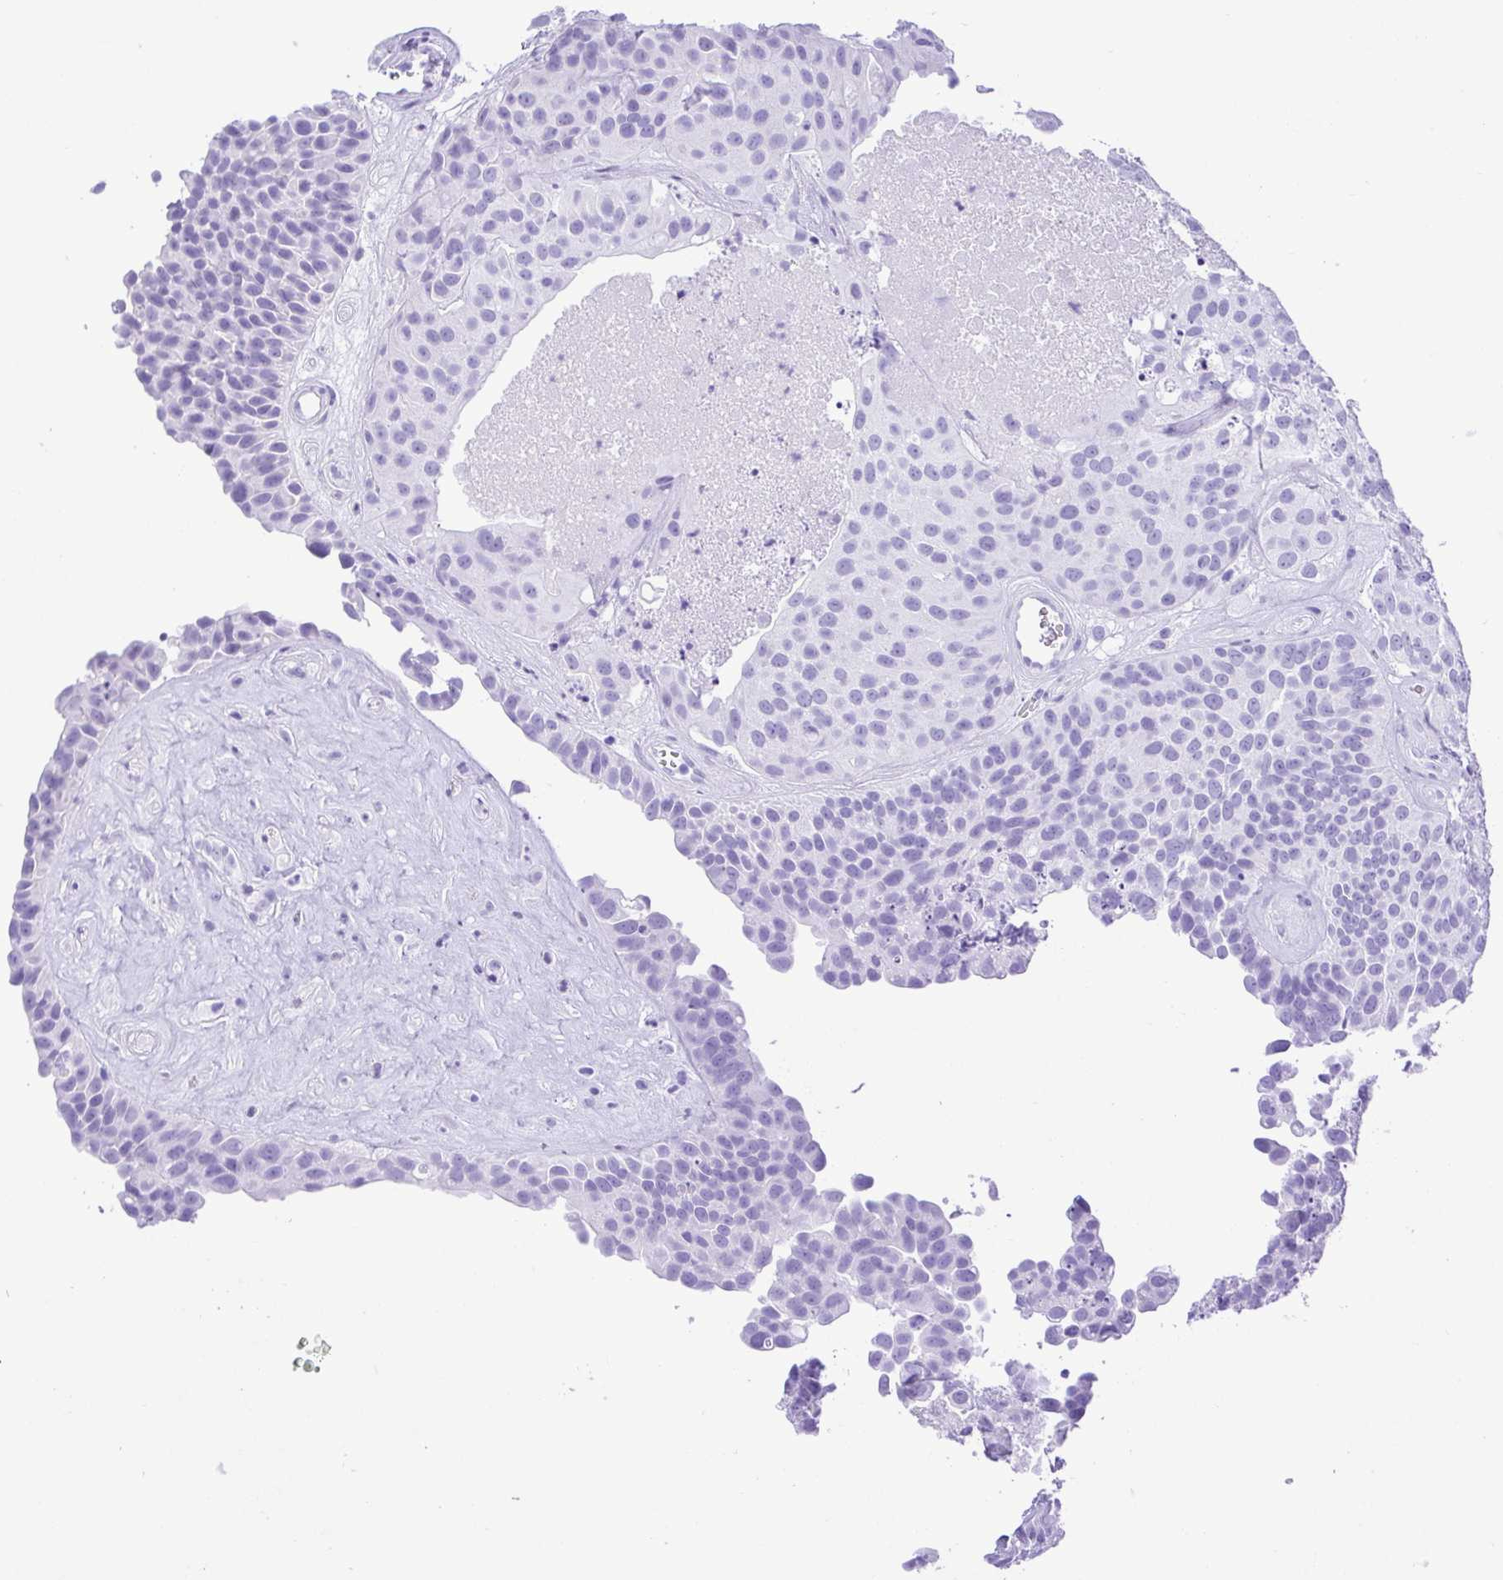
{"staining": {"intensity": "negative", "quantity": "none", "location": "none"}, "tissue": "urothelial cancer", "cell_type": "Tumor cells", "image_type": "cancer", "snomed": [{"axis": "morphology", "description": "Urothelial carcinoma, Low grade"}, {"axis": "topography", "description": "Urinary bladder"}], "caption": "Human urothelial cancer stained for a protein using immunohistochemistry reveals no staining in tumor cells.", "gene": "CDSN", "patient": {"sex": "male", "age": 76}}